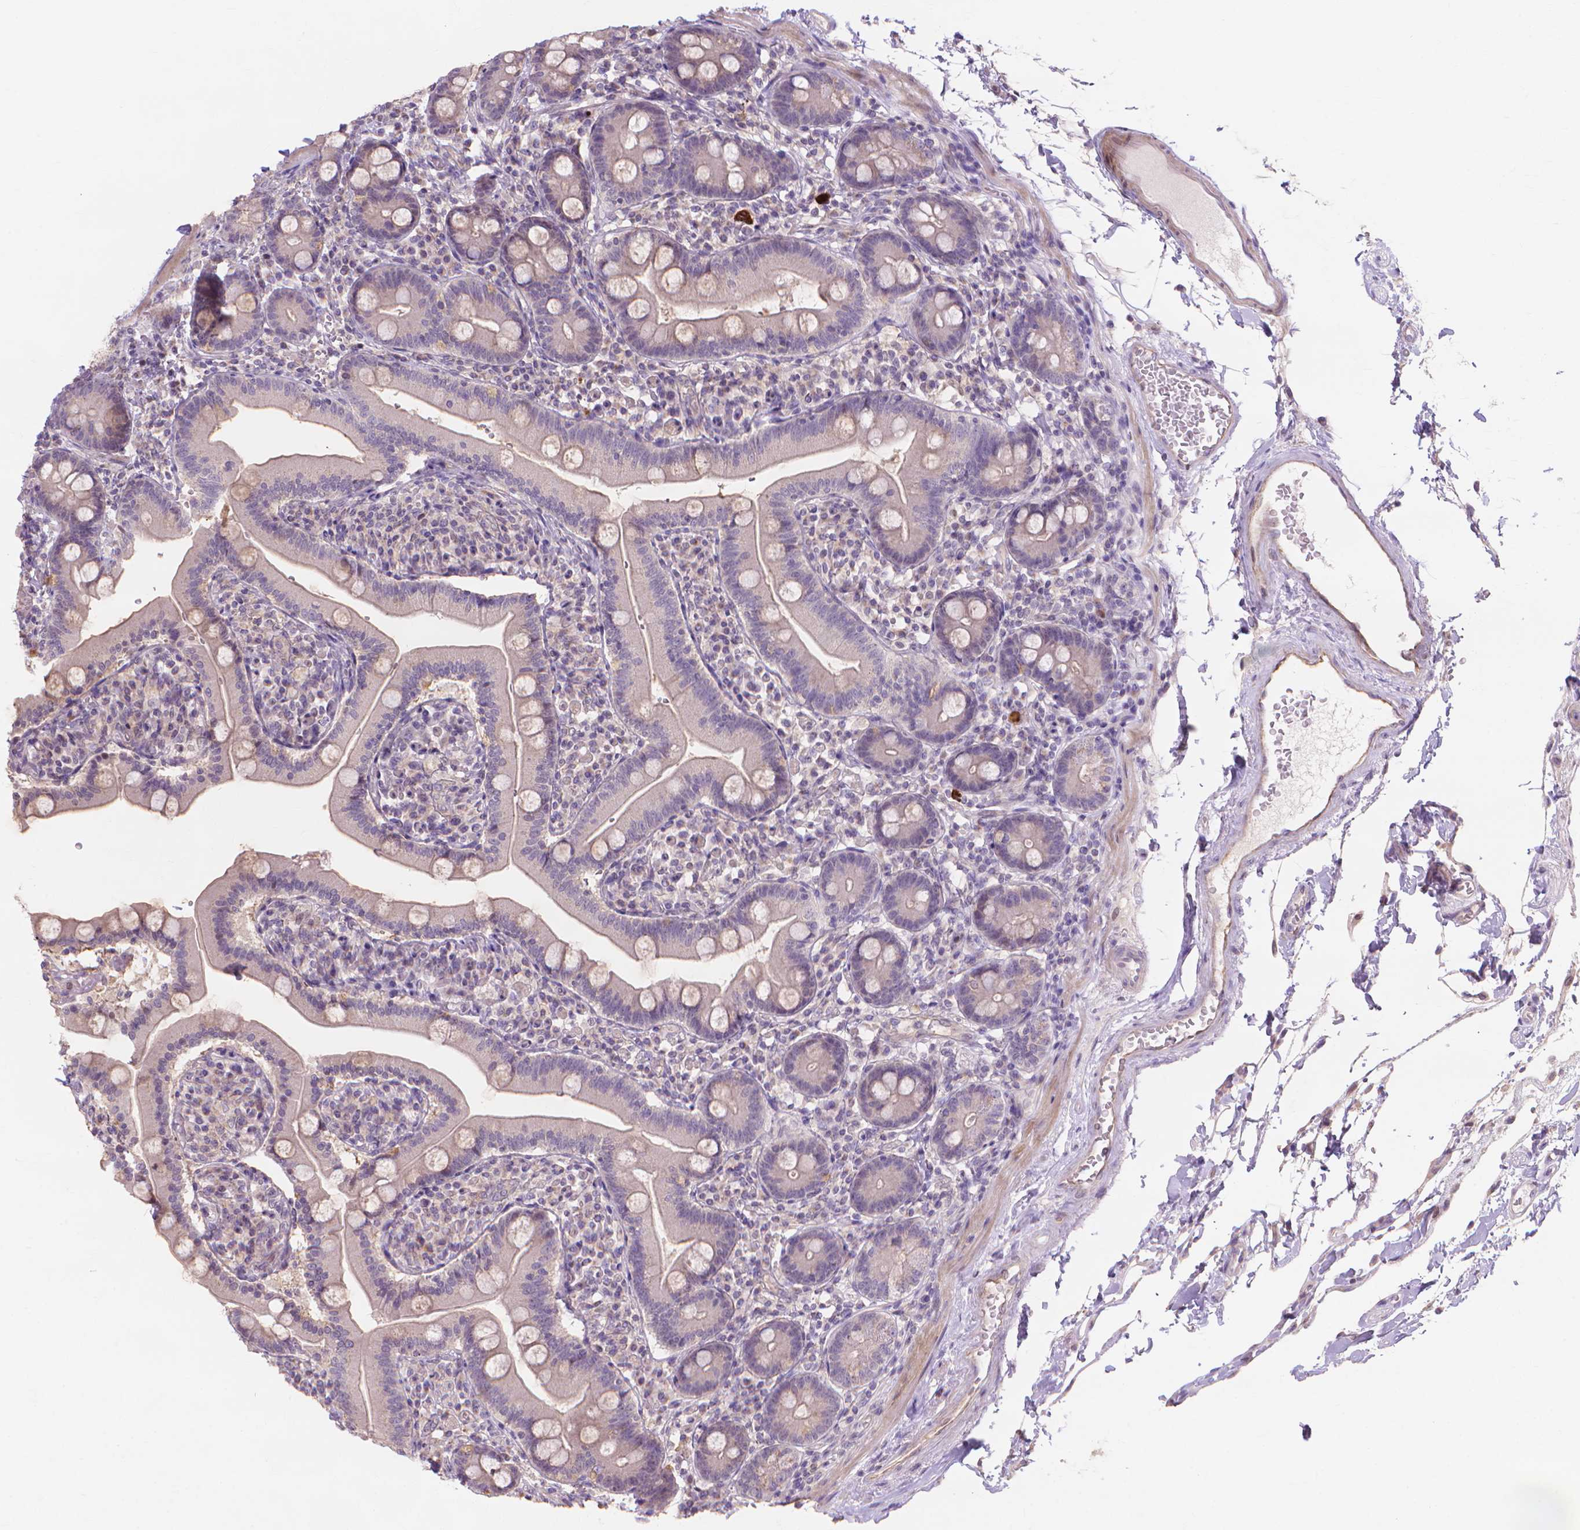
{"staining": {"intensity": "weak", "quantity": "<25%", "location": "cytoplasmic/membranous"}, "tissue": "duodenum", "cell_type": "Glandular cells", "image_type": "normal", "snomed": [{"axis": "morphology", "description": "Normal tissue, NOS"}, {"axis": "topography", "description": "Duodenum"}], "caption": "Immunohistochemistry (IHC) histopathology image of benign duodenum: duodenum stained with DAB reveals no significant protein positivity in glandular cells. (IHC, brightfield microscopy, high magnification).", "gene": "PRDM13", "patient": {"sex": "female", "age": 67}}